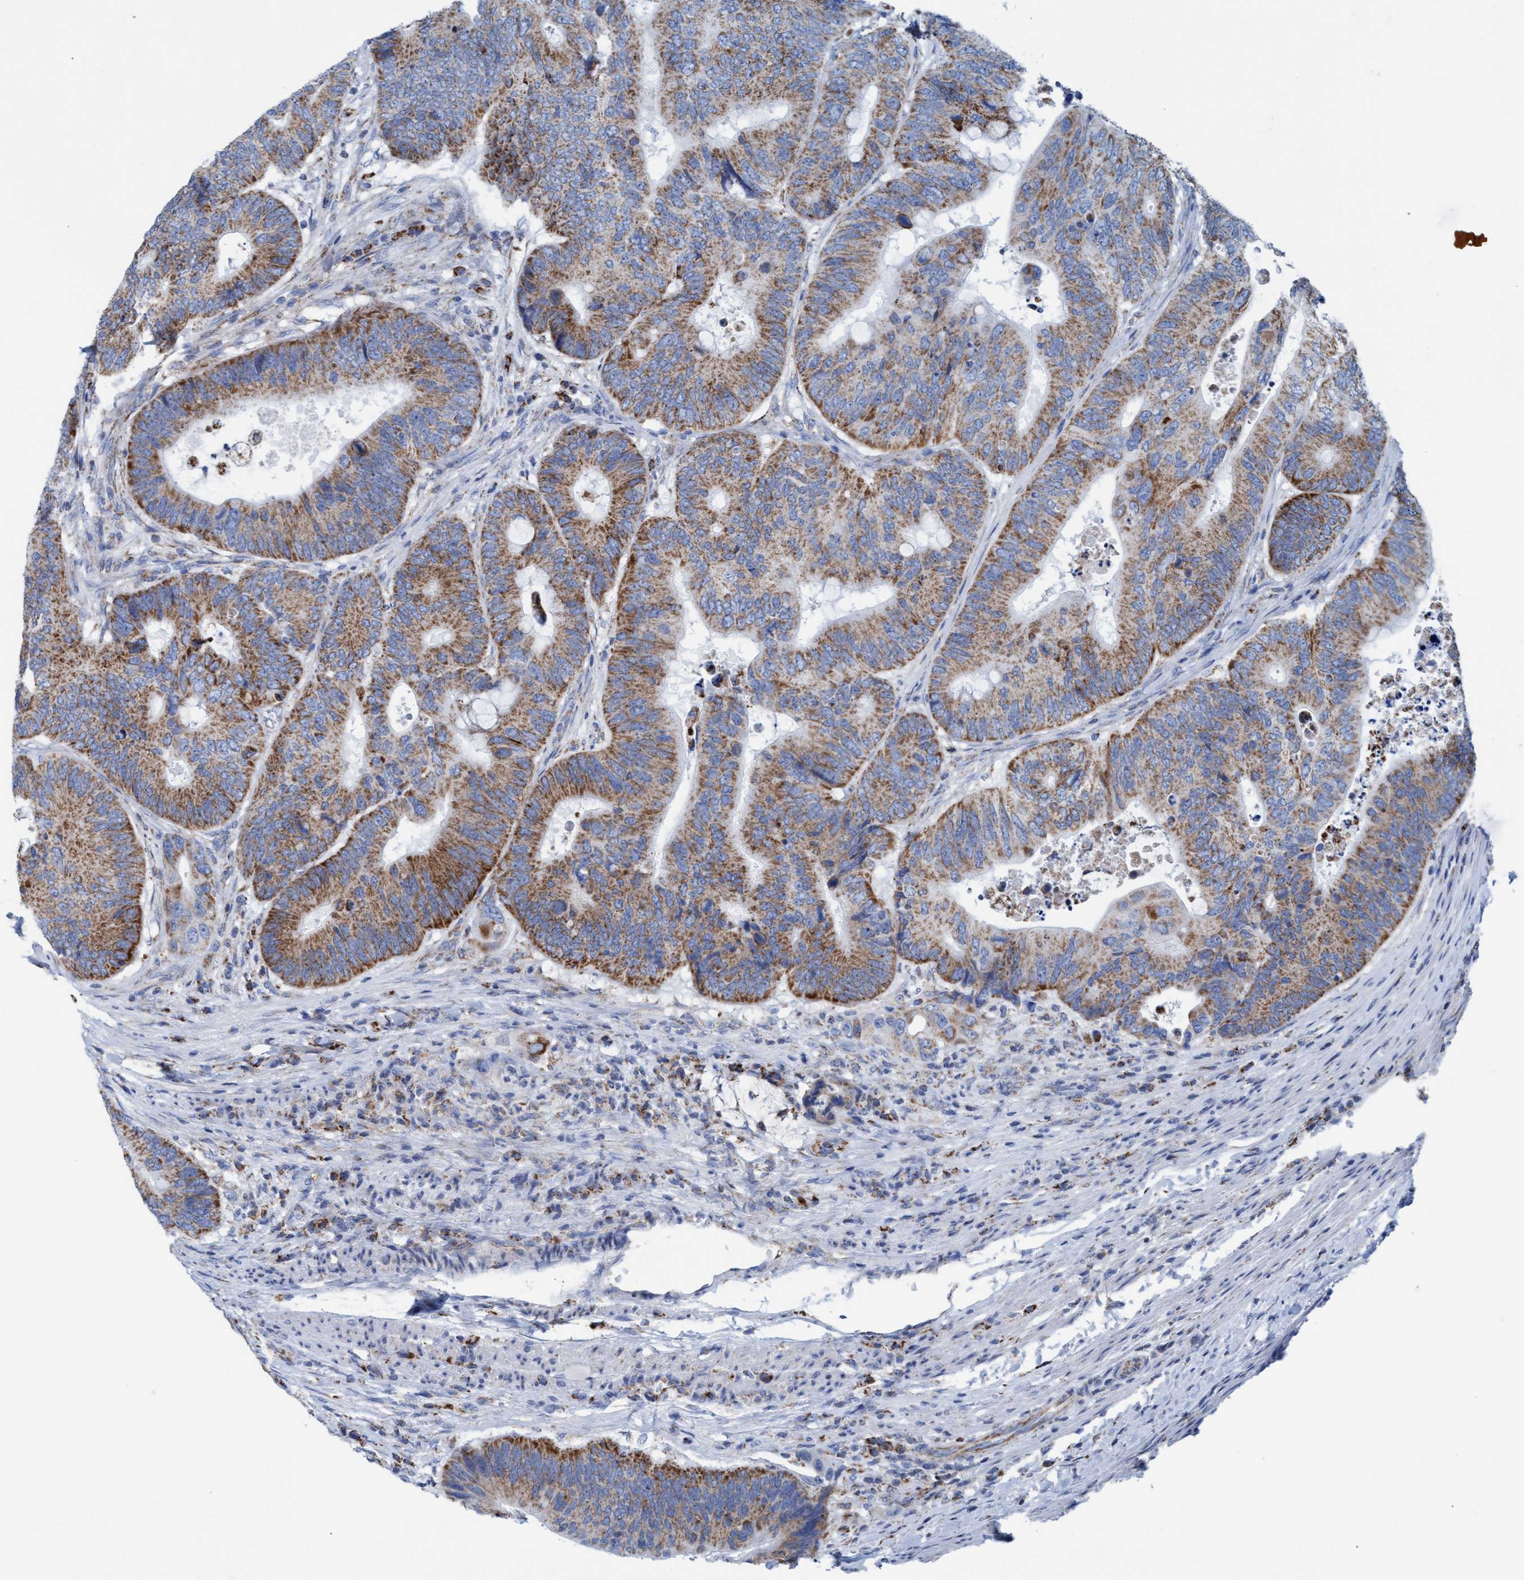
{"staining": {"intensity": "moderate", "quantity": ">75%", "location": "cytoplasmic/membranous"}, "tissue": "colorectal cancer", "cell_type": "Tumor cells", "image_type": "cancer", "snomed": [{"axis": "morphology", "description": "Adenocarcinoma, NOS"}, {"axis": "topography", "description": "Colon"}], "caption": "Protein expression analysis of human adenocarcinoma (colorectal) reveals moderate cytoplasmic/membranous expression in approximately >75% of tumor cells. The staining is performed using DAB brown chromogen to label protein expression. The nuclei are counter-stained blue using hematoxylin.", "gene": "GGA3", "patient": {"sex": "male", "age": 71}}